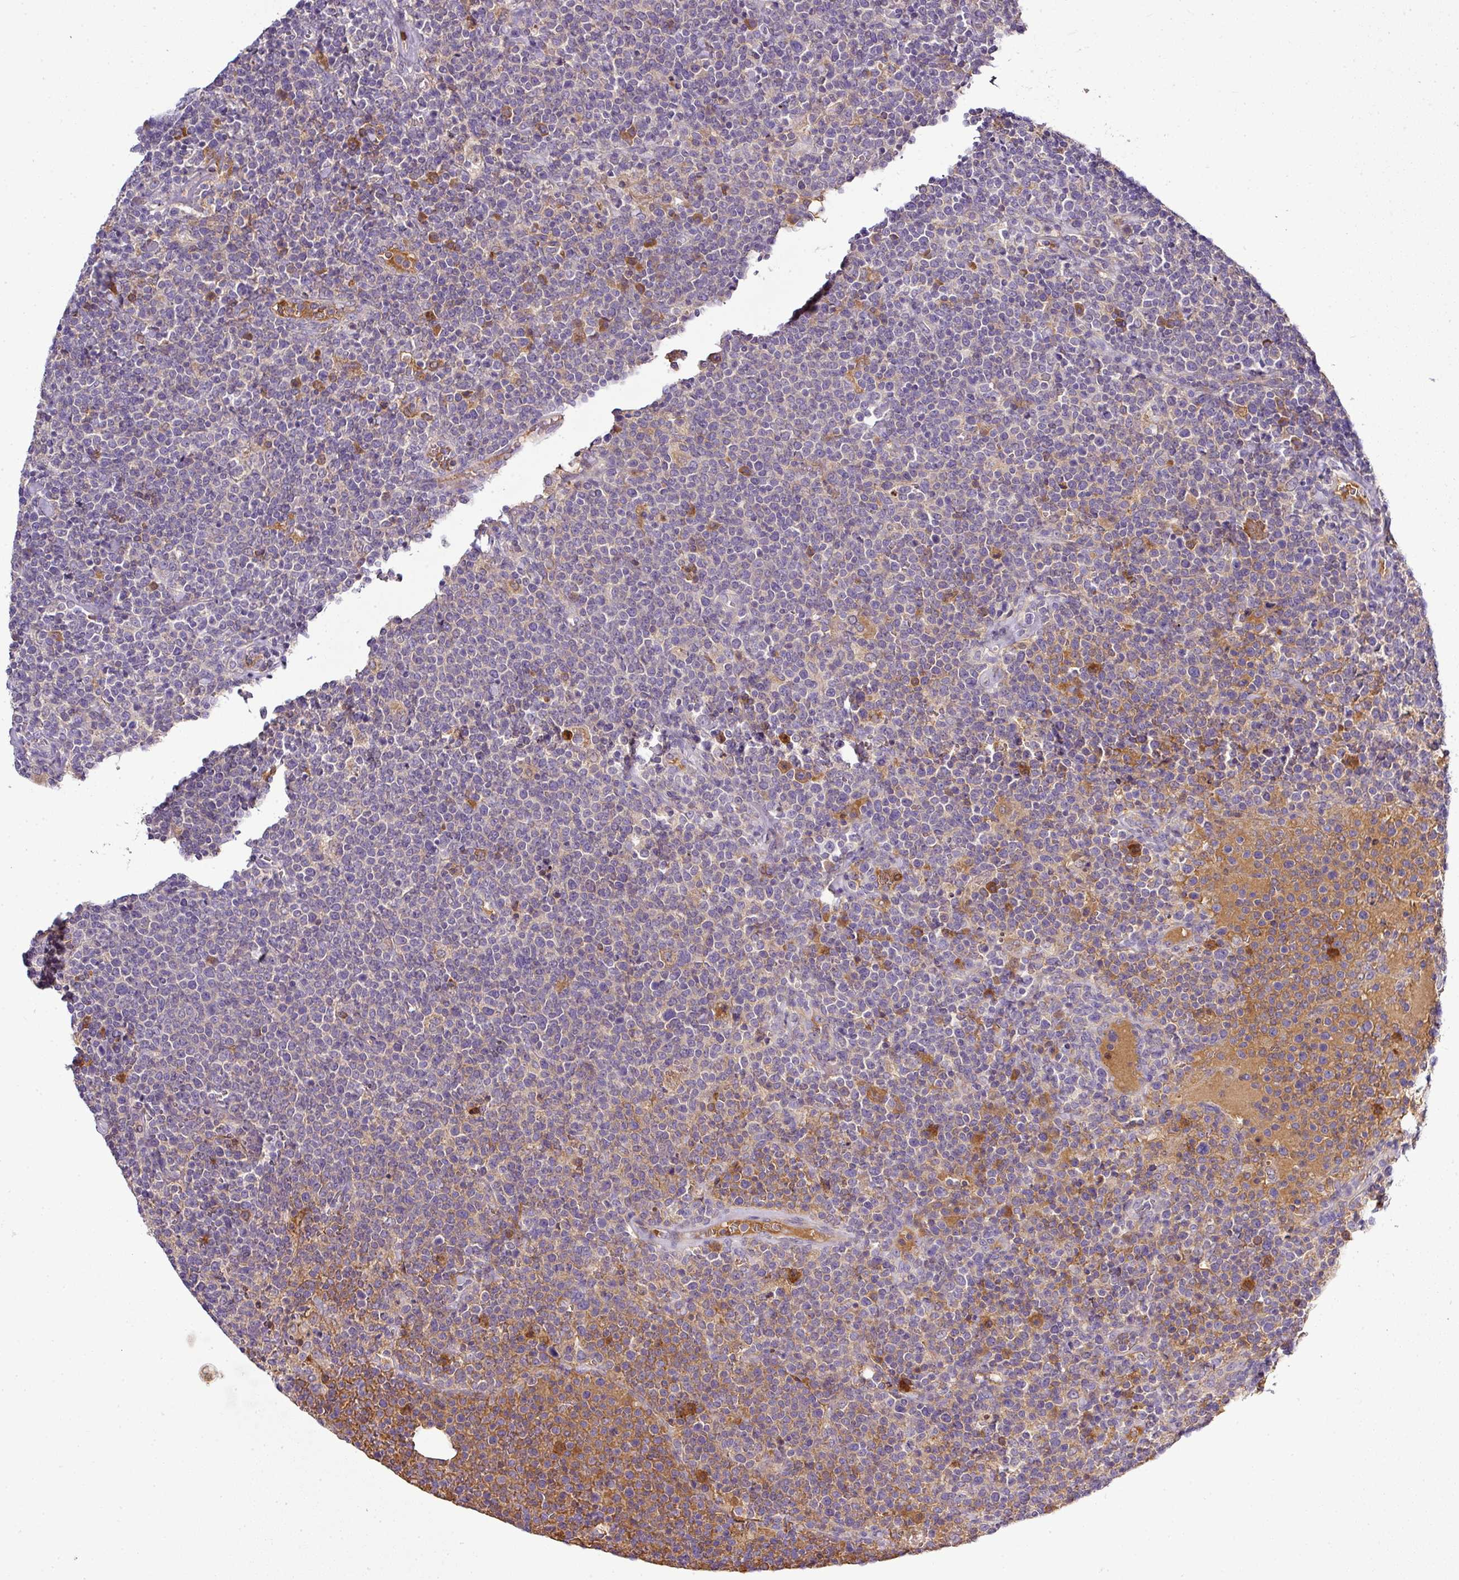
{"staining": {"intensity": "negative", "quantity": "none", "location": "none"}, "tissue": "lymphoma", "cell_type": "Tumor cells", "image_type": "cancer", "snomed": [{"axis": "morphology", "description": "Malignant lymphoma, non-Hodgkin's type, High grade"}, {"axis": "topography", "description": "Lymph node"}], "caption": "There is no significant positivity in tumor cells of lymphoma.", "gene": "CAB39L", "patient": {"sex": "male", "age": 61}}